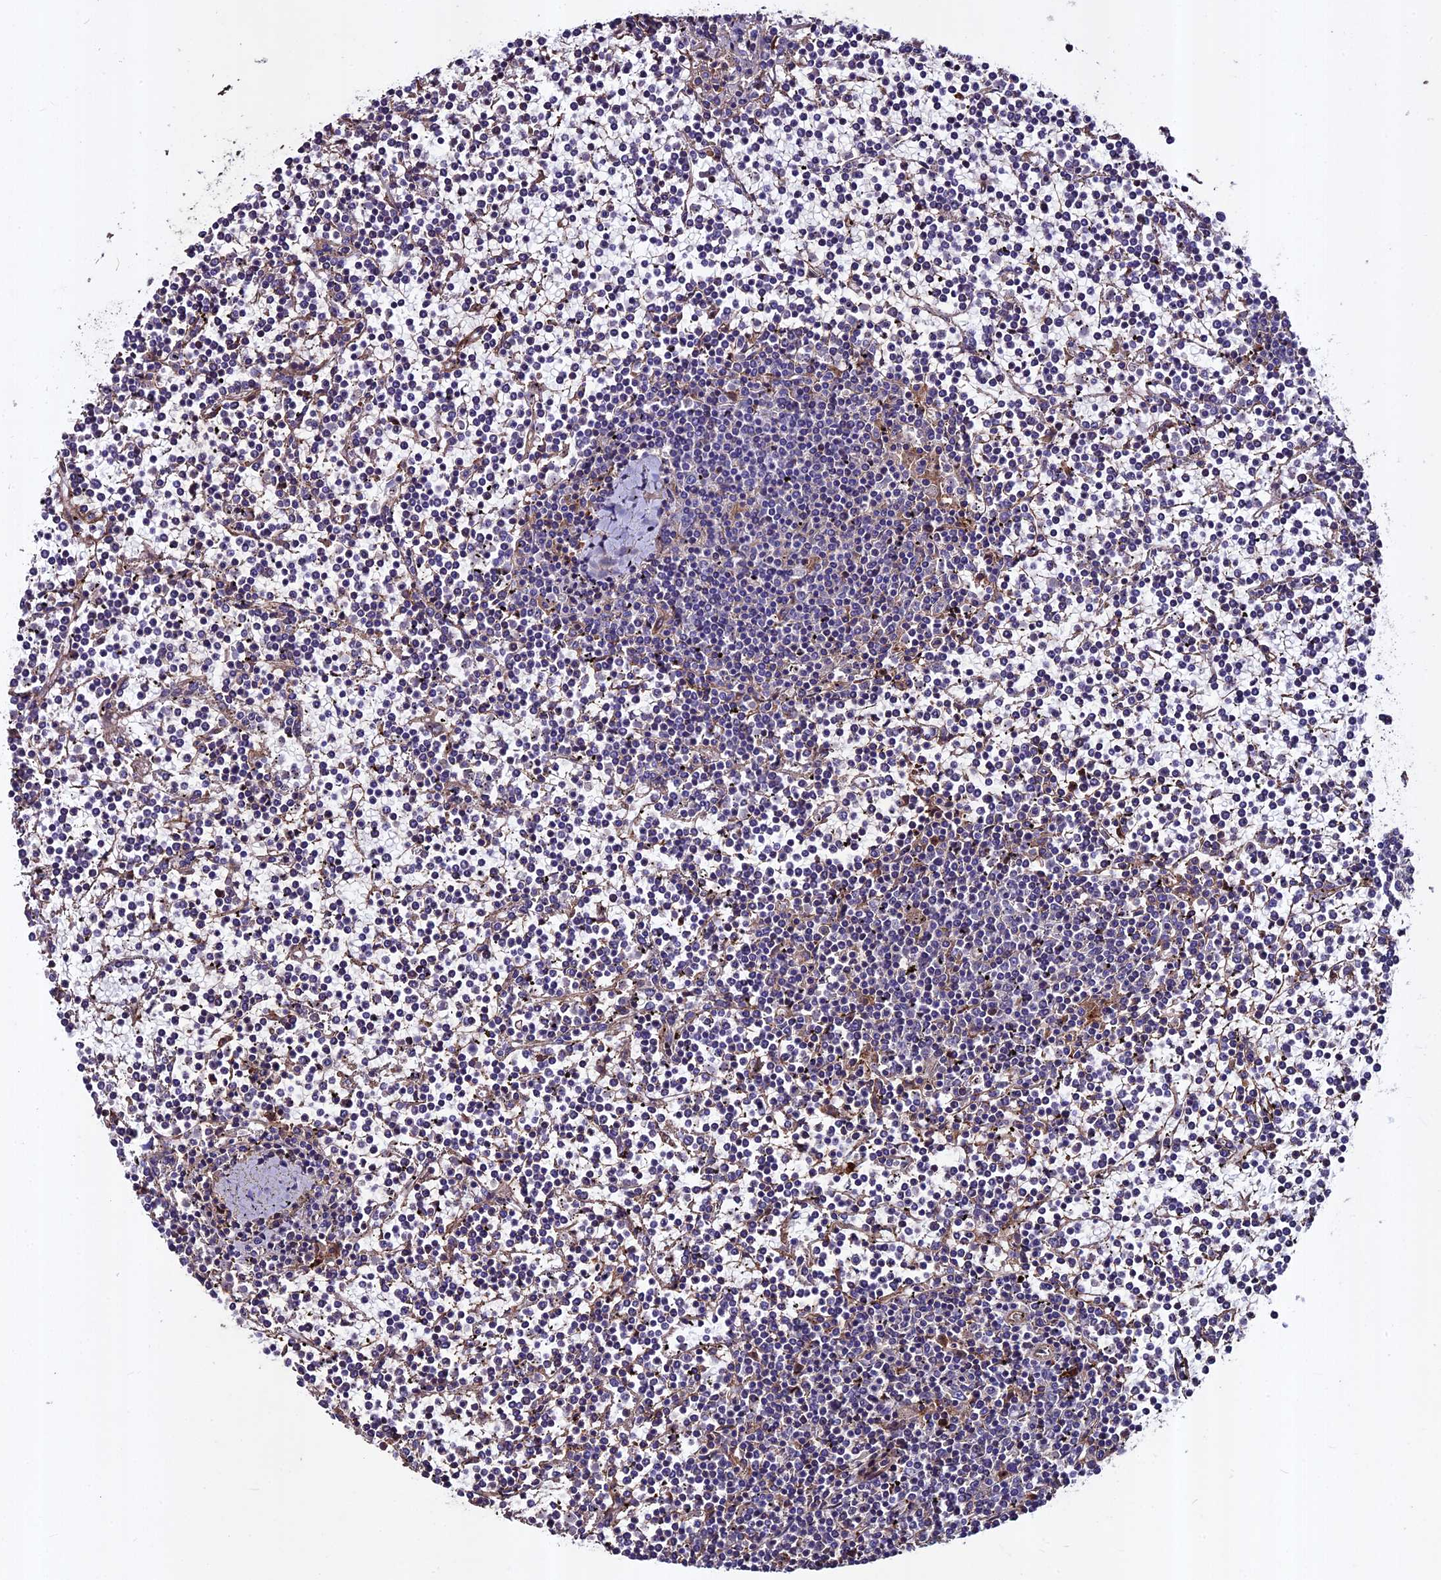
{"staining": {"intensity": "negative", "quantity": "none", "location": "none"}, "tissue": "lymphoma", "cell_type": "Tumor cells", "image_type": "cancer", "snomed": [{"axis": "morphology", "description": "Malignant lymphoma, non-Hodgkin's type, Low grade"}, {"axis": "topography", "description": "Spleen"}], "caption": "IHC photomicrograph of human lymphoma stained for a protein (brown), which demonstrates no staining in tumor cells.", "gene": "EVA1B", "patient": {"sex": "female", "age": 19}}